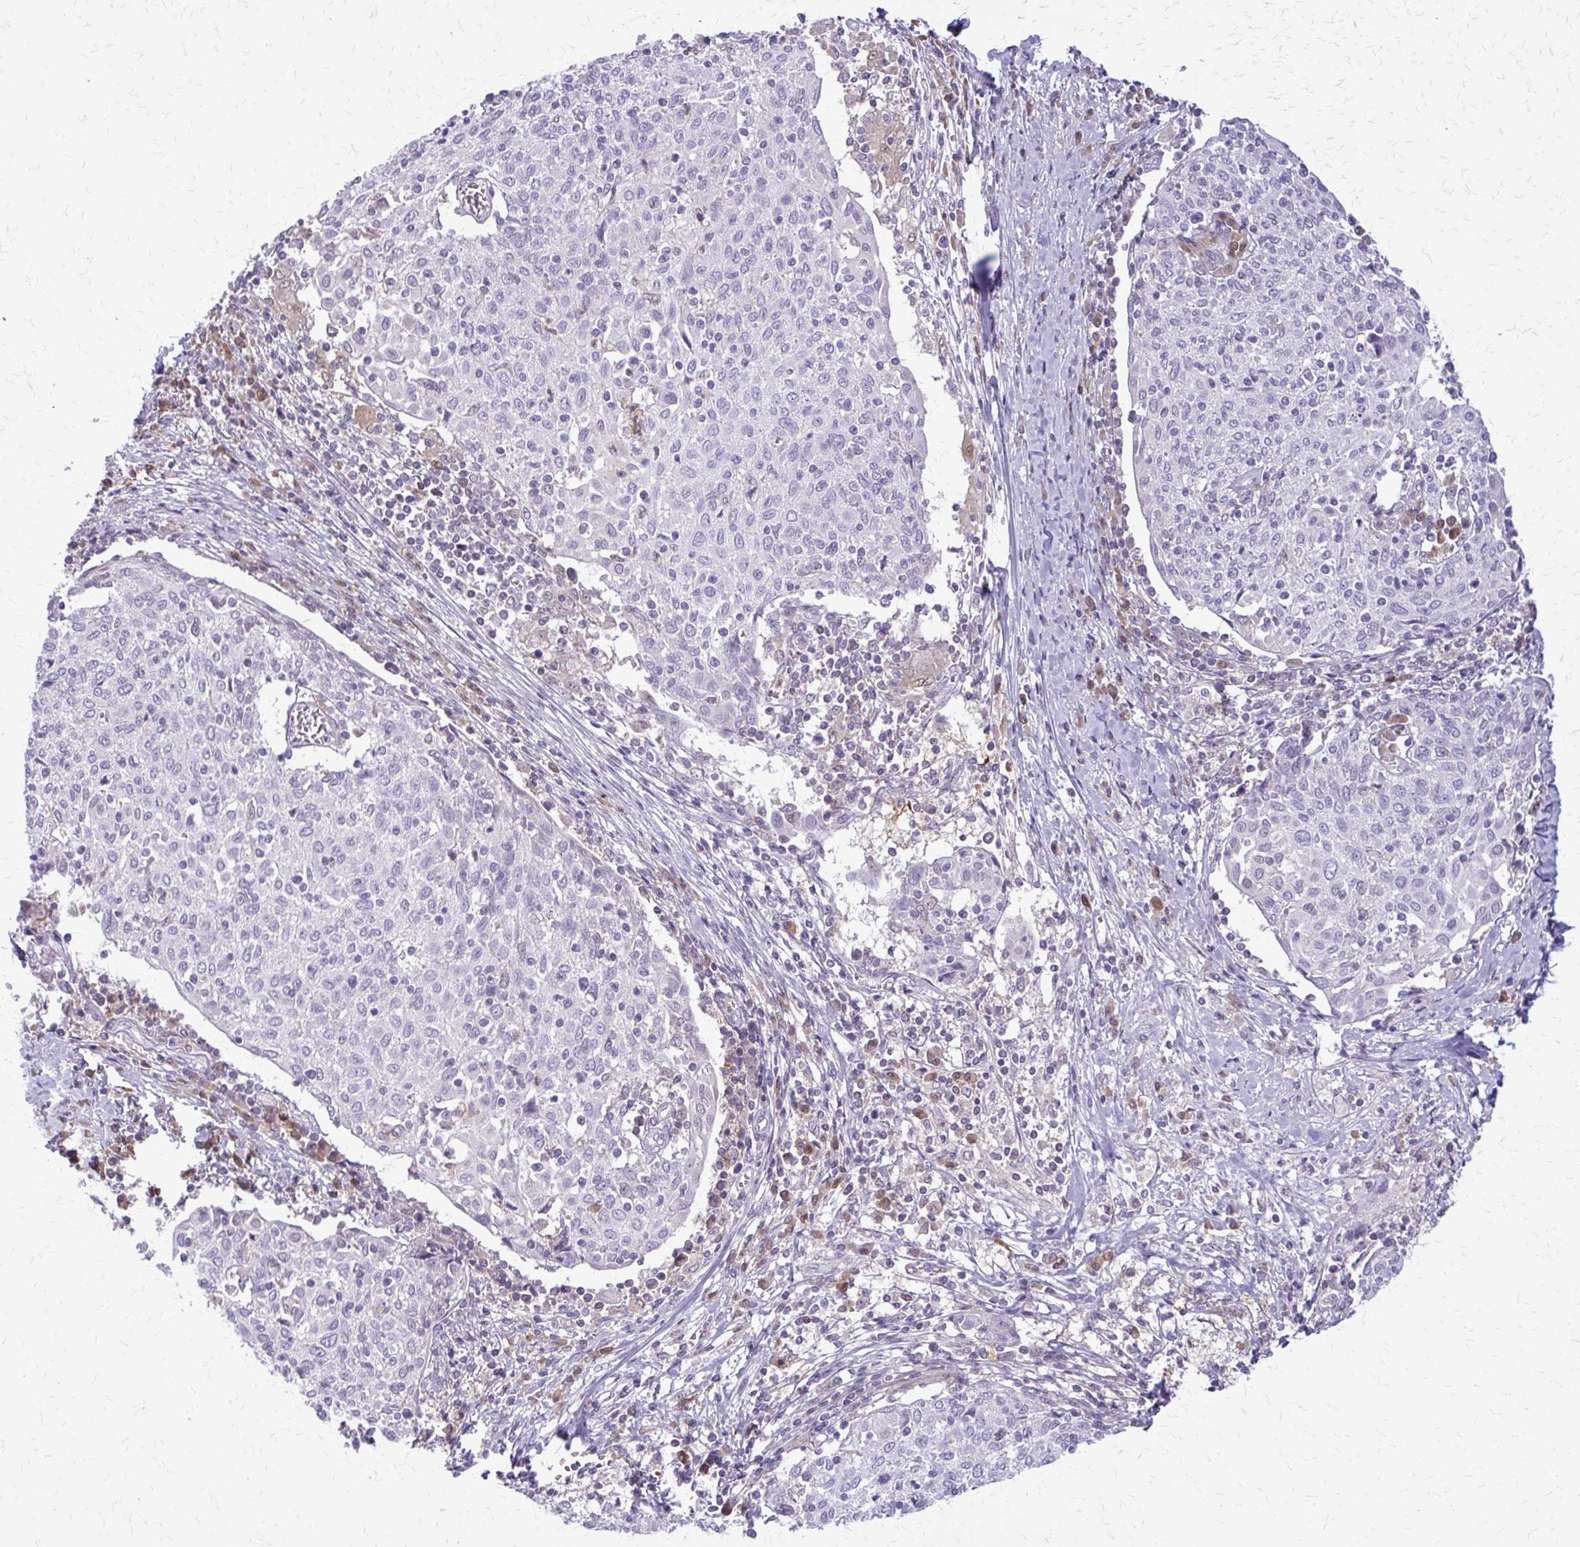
{"staining": {"intensity": "negative", "quantity": "none", "location": "none"}, "tissue": "cervical cancer", "cell_type": "Tumor cells", "image_type": "cancer", "snomed": [{"axis": "morphology", "description": "Squamous cell carcinoma, NOS"}, {"axis": "topography", "description": "Cervix"}], "caption": "Tumor cells are negative for brown protein staining in cervical cancer.", "gene": "GLRX", "patient": {"sex": "female", "age": 52}}